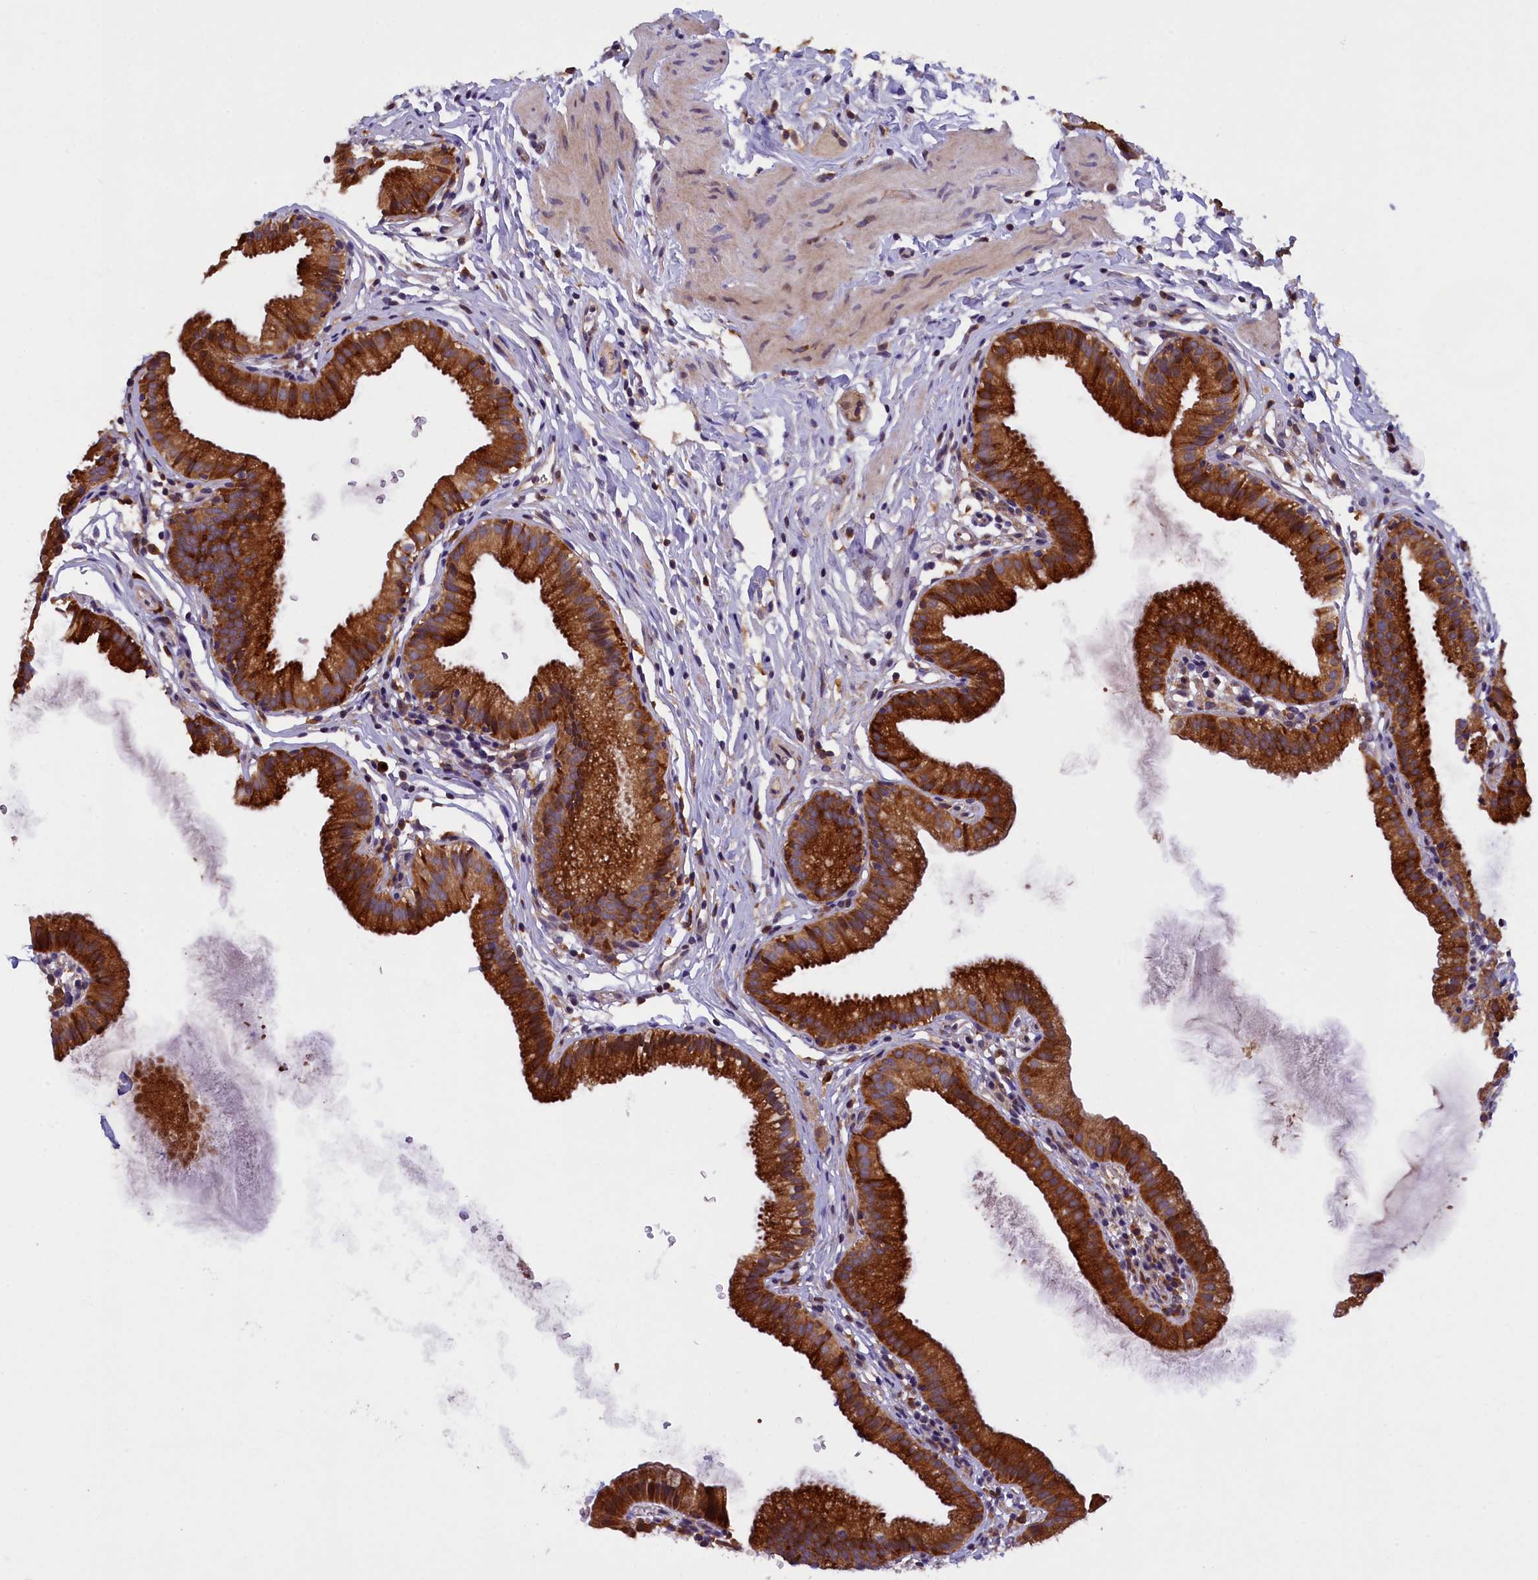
{"staining": {"intensity": "strong", "quantity": ">75%", "location": "cytoplasmic/membranous"}, "tissue": "gallbladder", "cell_type": "Glandular cells", "image_type": "normal", "snomed": [{"axis": "morphology", "description": "Normal tissue, NOS"}, {"axis": "topography", "description": "Gallbladder"}], "caption": "Immunohistochemical staining of normal gallbladder reveals strong cytoplasmic/membranous protein staining in approximately >75% of glandular cells. (Brightfield microscopy of DAB IHC at high magnification).", "gene": "NAIP", "patient": {"sex": "female", "age": 46}}